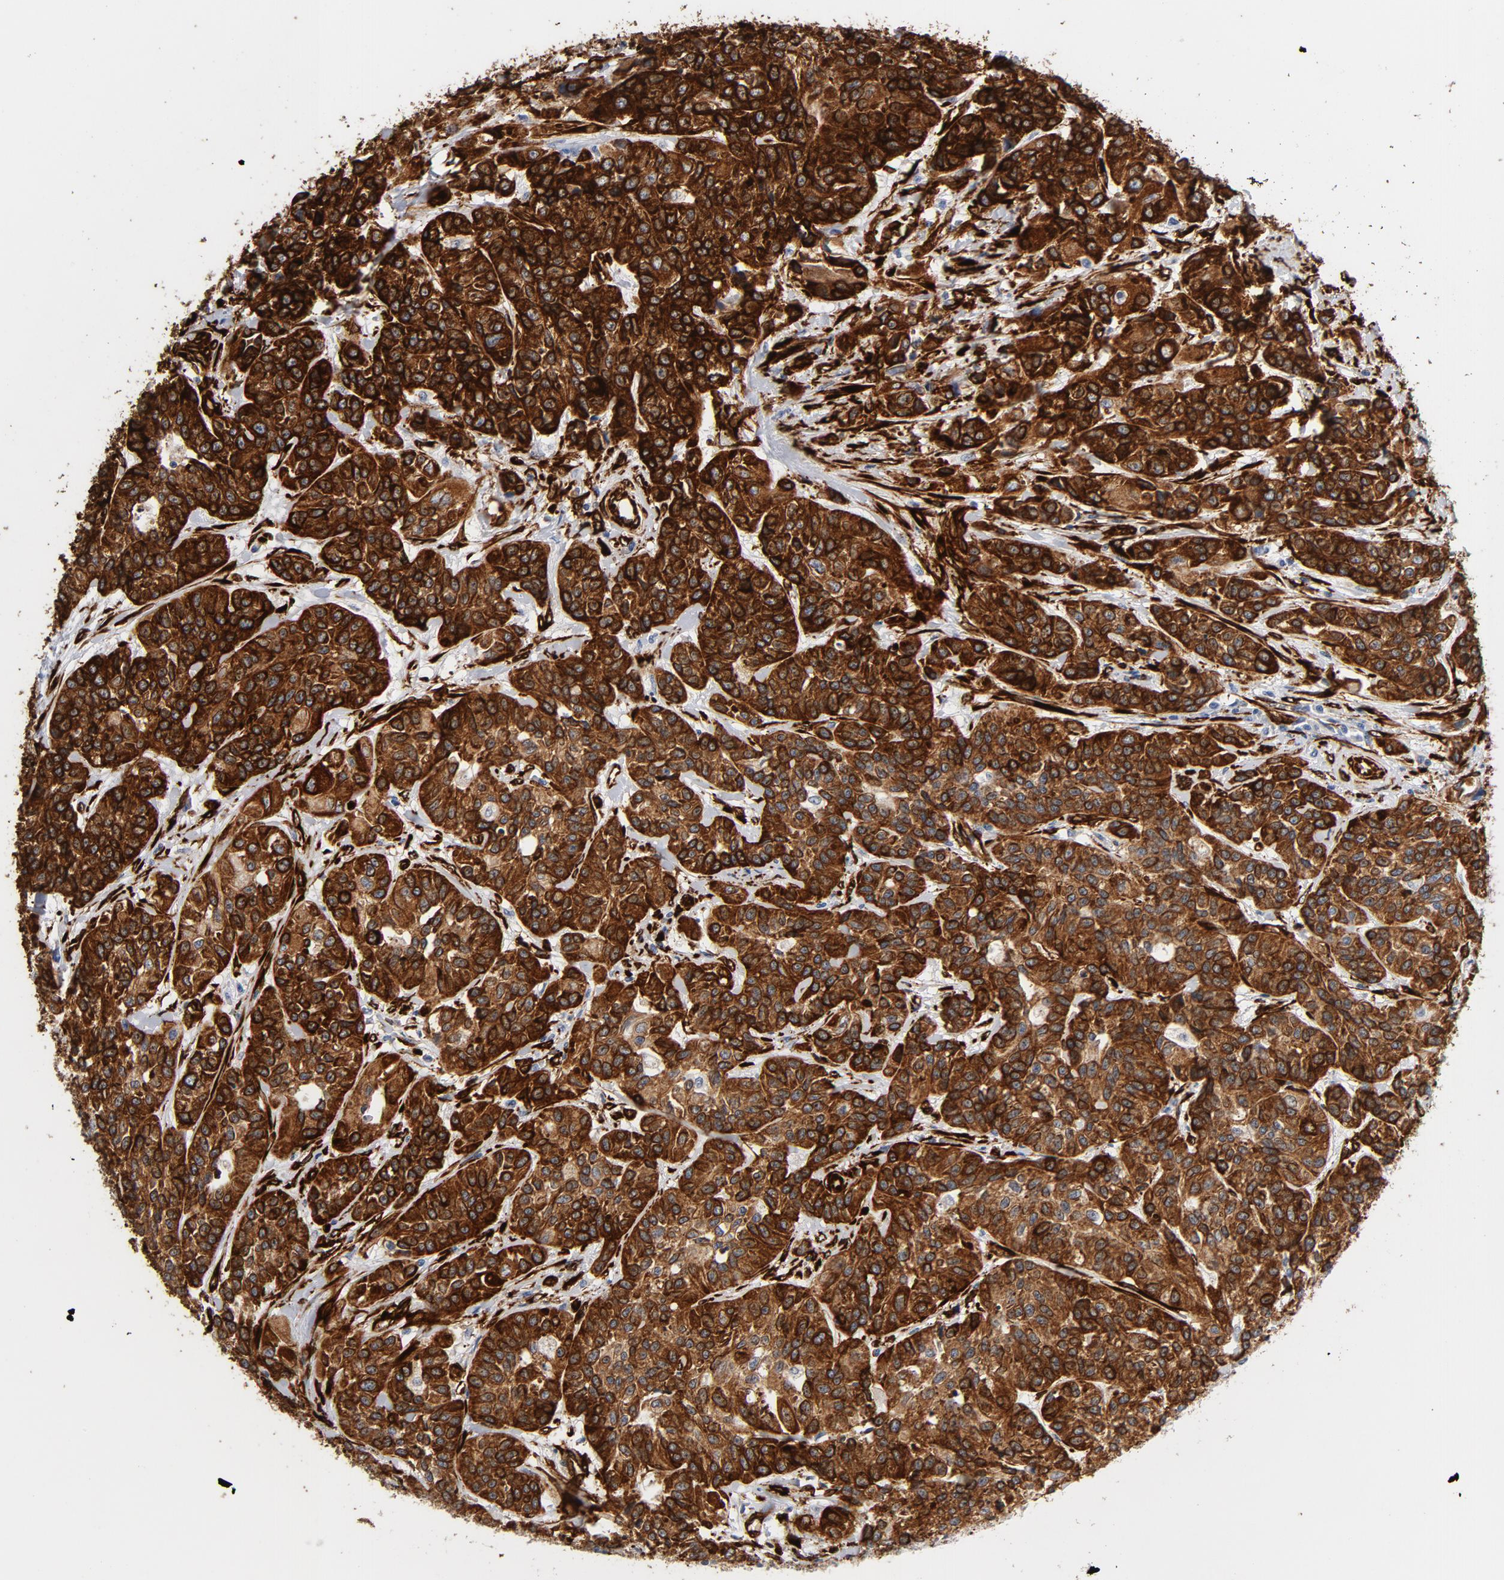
{"staining": {"intensity": "strong", "quantity": ">75%", "location": "cytoplasmic/membranous"}, "tissue": "urothelial cancer", "cell_type": "Tumor cells", "image_type": "cancer", "snomed": [{"axis": "morphology", "description": "Urothelial carcinoma, High grade"}, {"axis": "topography", "description": "Urinary bladder"}], "caption": "An immunohistochemistry micrograph of tumor tissue is shown. Protein staining in brown highlights strong cytoplasmic/membranous positivity in urothelial cancer within tumor cells.", "gene": "SERPINH1", "patient": {"sex": "female", "age": 81}}